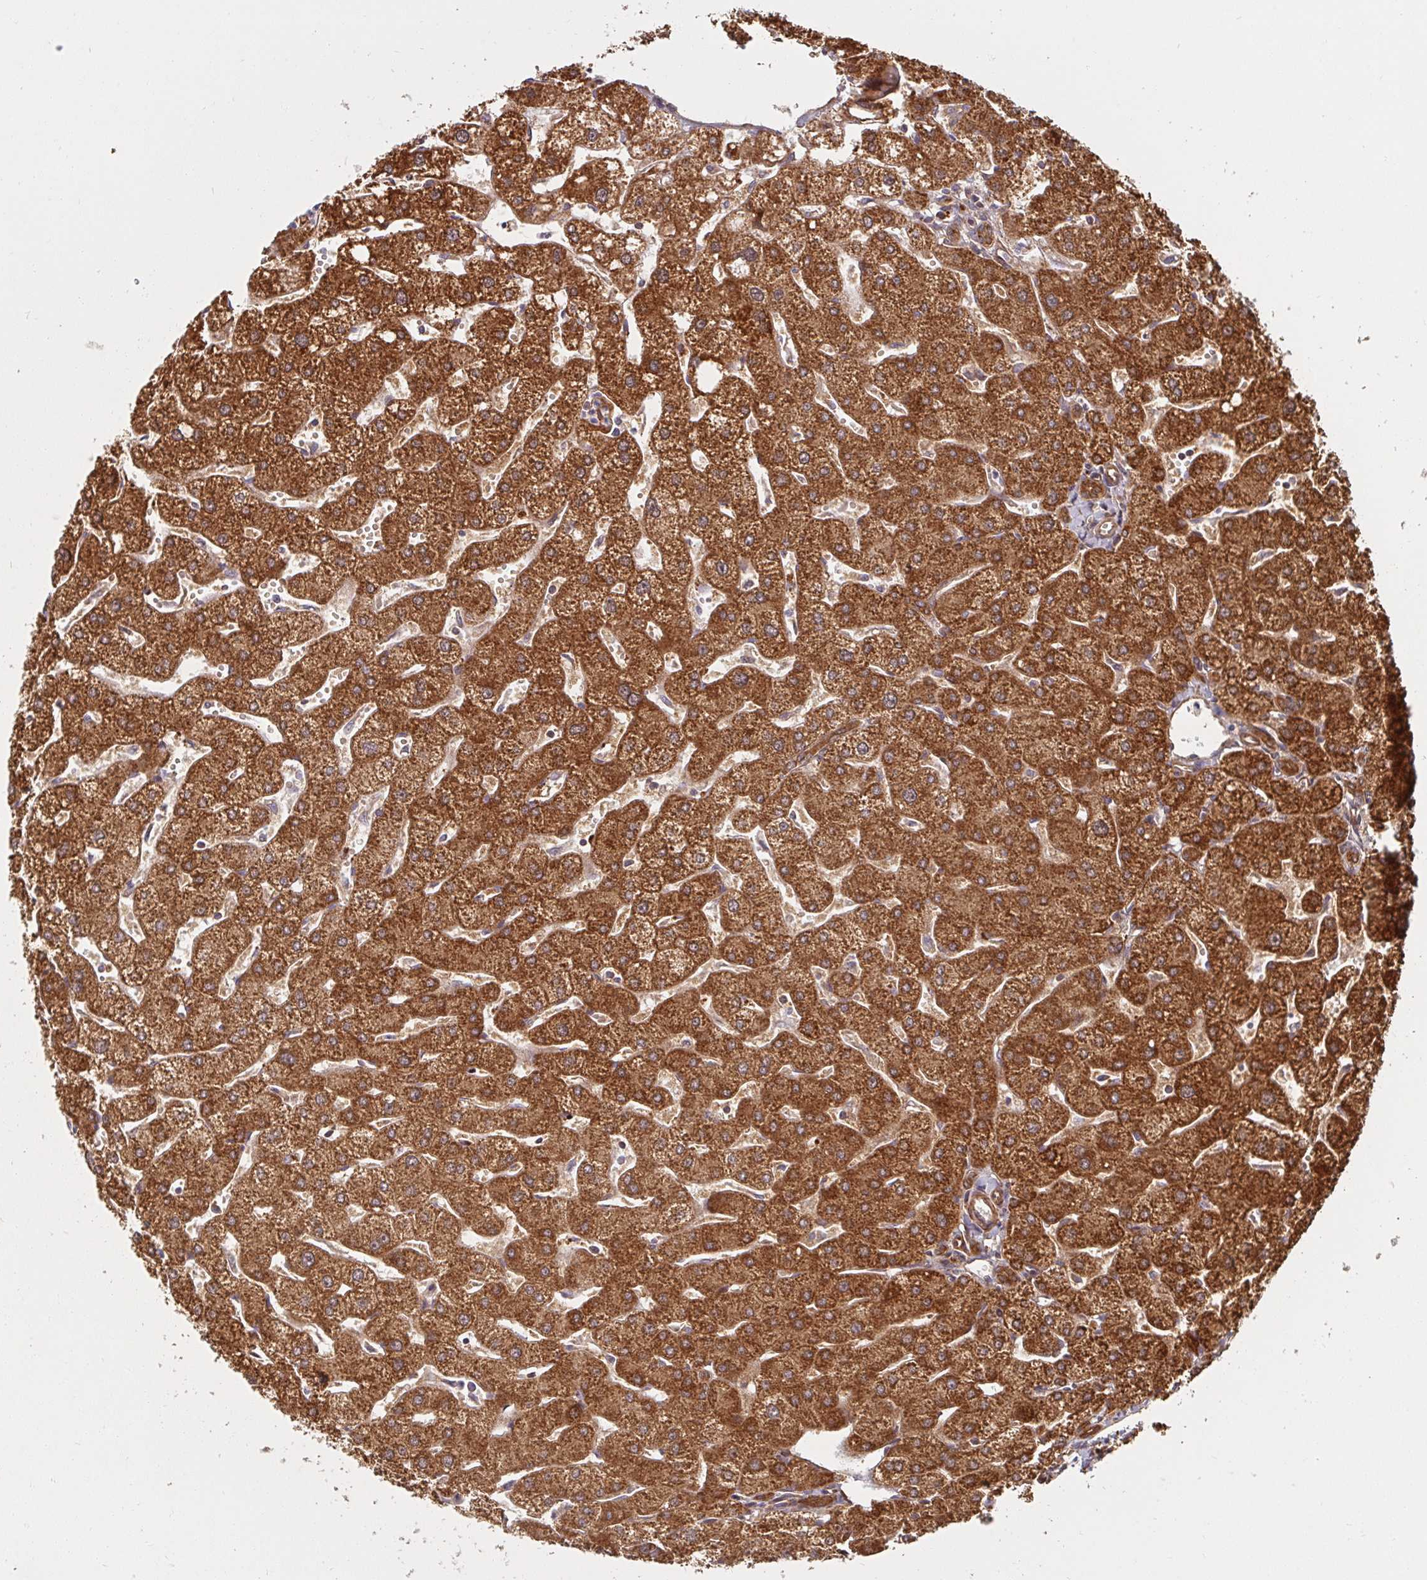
{"staining": {"intensity": "strong", "quantity": ">75%", "location": "cytoplasmic/membranous"}, "tissue": "liver", "cell_type": "Cholangiocytes", "image_type": "normal", "snomed": [{"axis": "morphology", "description": "Normal tissue, NOS"}, {"axis": "topography", "description": "Liver"}], "caption": "Liver stained with immunohistochemistry (IHC) displays strong cytoplasmic/membranous positivity in approximately >75% of cholangiocytes.", "gene": "BTF3", "patient": {"sex": "male", "age": 67}}